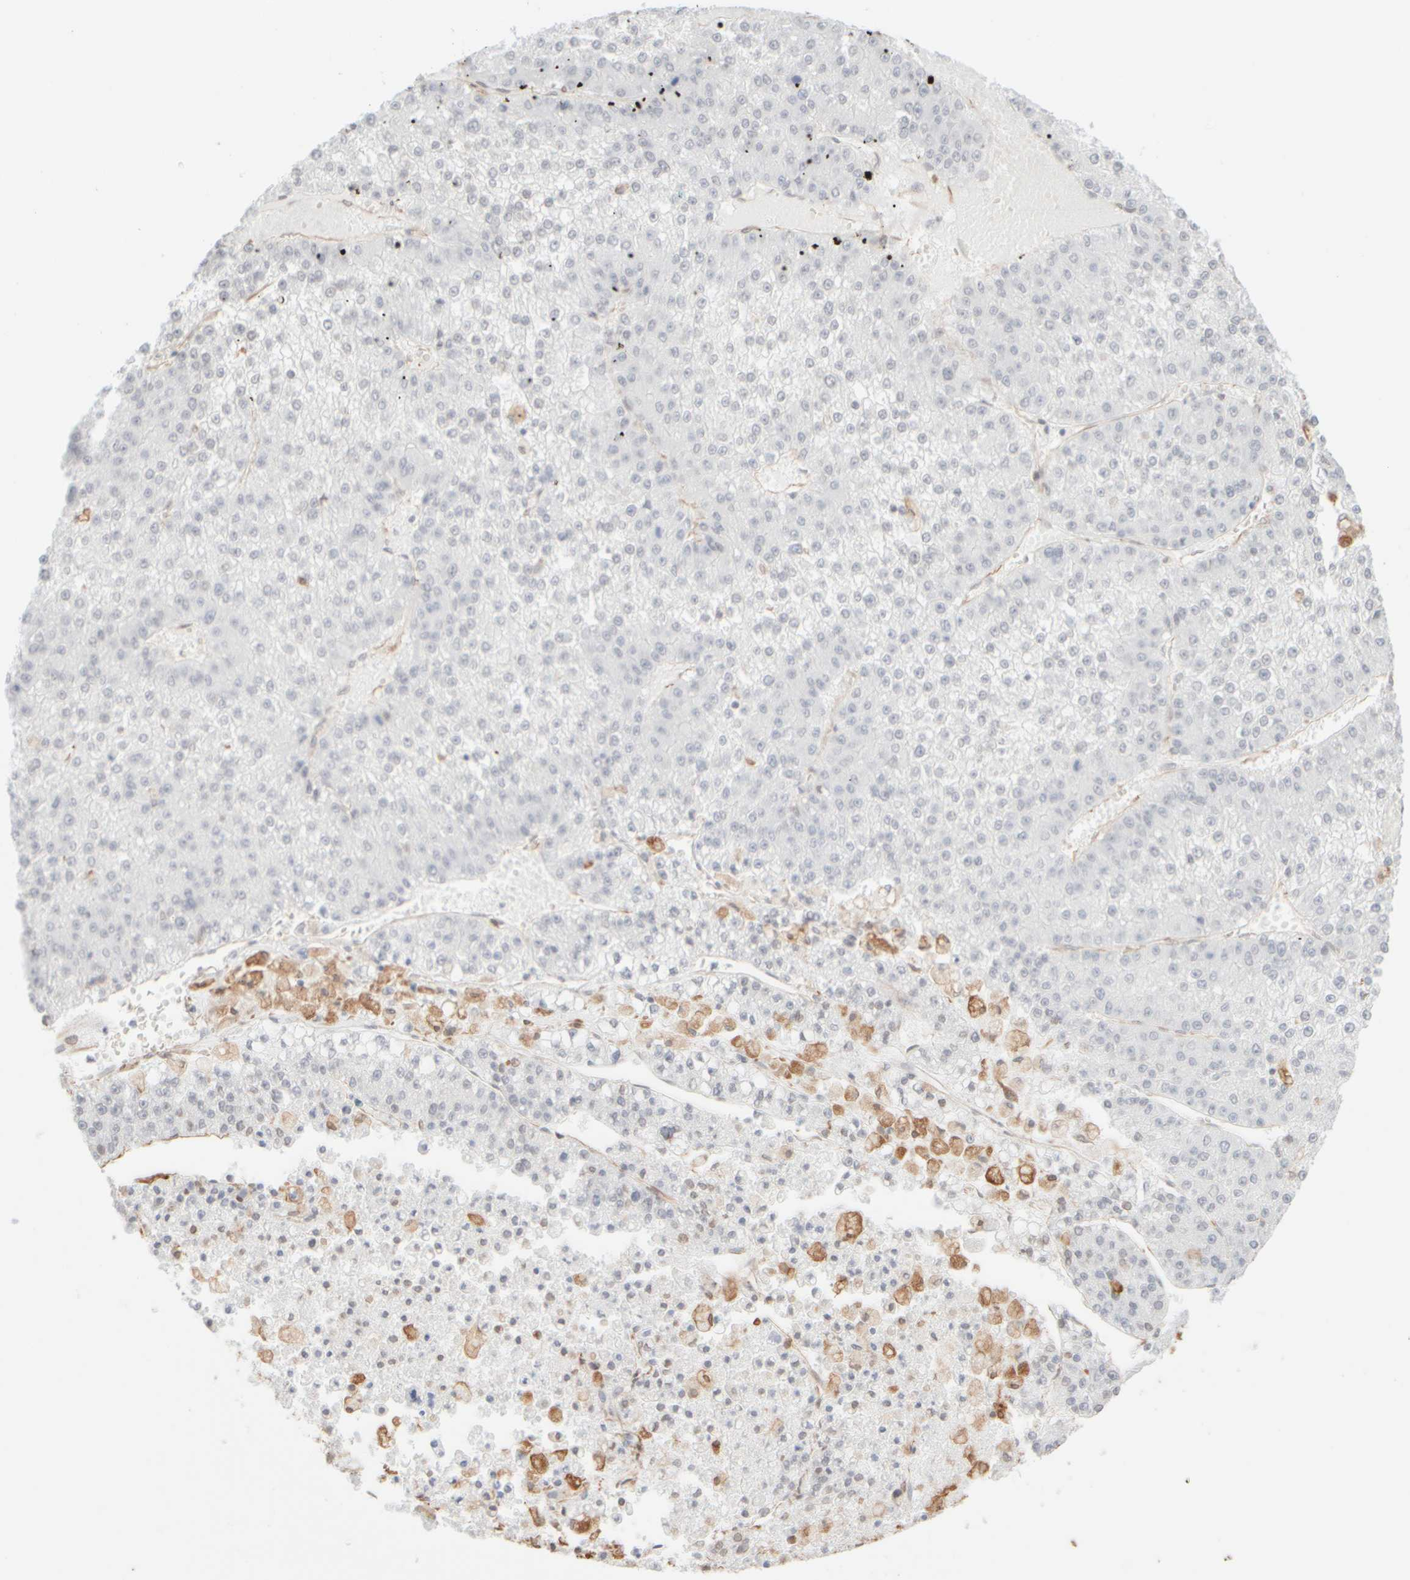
{"staining": {"intensity": "negative", "quantity": "none", "location": "none"}, "tissue": "liver cancer", "cell_type": "Tumor cells", "image_type": "cancer", "snomed": [{"axis": "morphology", "description": "Carcinoma, Hepatocellular, NOS"}, {"axis": "topography", "description": "Liver"}], "caption": "Immunohistochemistry (IHC) photomicrograph of liver hepatocellular carcinoma stained for a protein (brown), which reveals no expression in tumor cells.", "gene": "KRT15", "patient": {"sex": "female", "age": 73}}